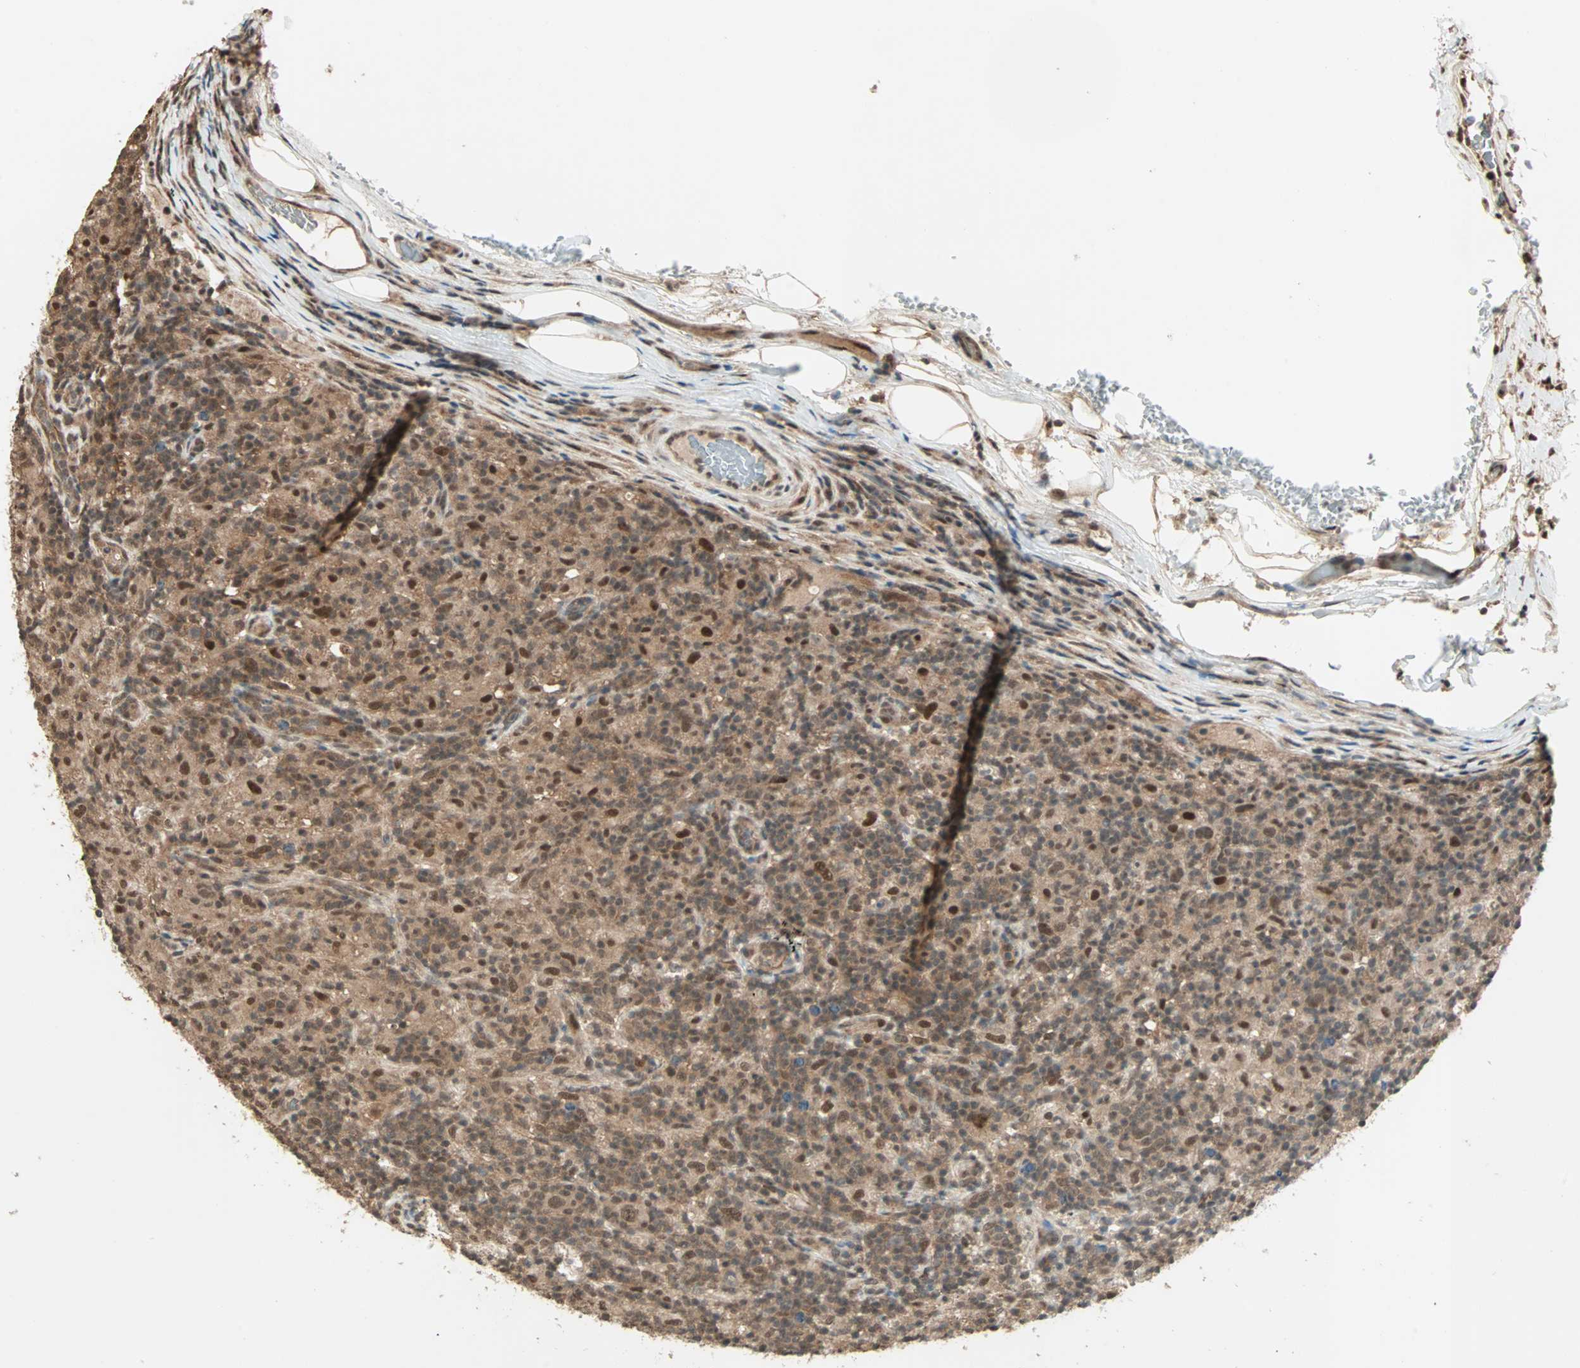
{"staining": {"intensity": "strong", "quantity": ">75%", "location": "nuclear"}, "tissue": "lymphoma", "cell_type": "Tumor cells", "image_type": "cancer", "snomed": [{"axis": "morphology", "description": "Hodgkin's disease, NOS"}, {"axis": "topography", "description": "Lymph node"}], "caption": "Human lymphoma stained for a protein (brown) reveals strong nuclear positive expression in about >75% of tumor cells.", "gene": "ZNF701", "patient": {"sex": "male", "age": 70}}